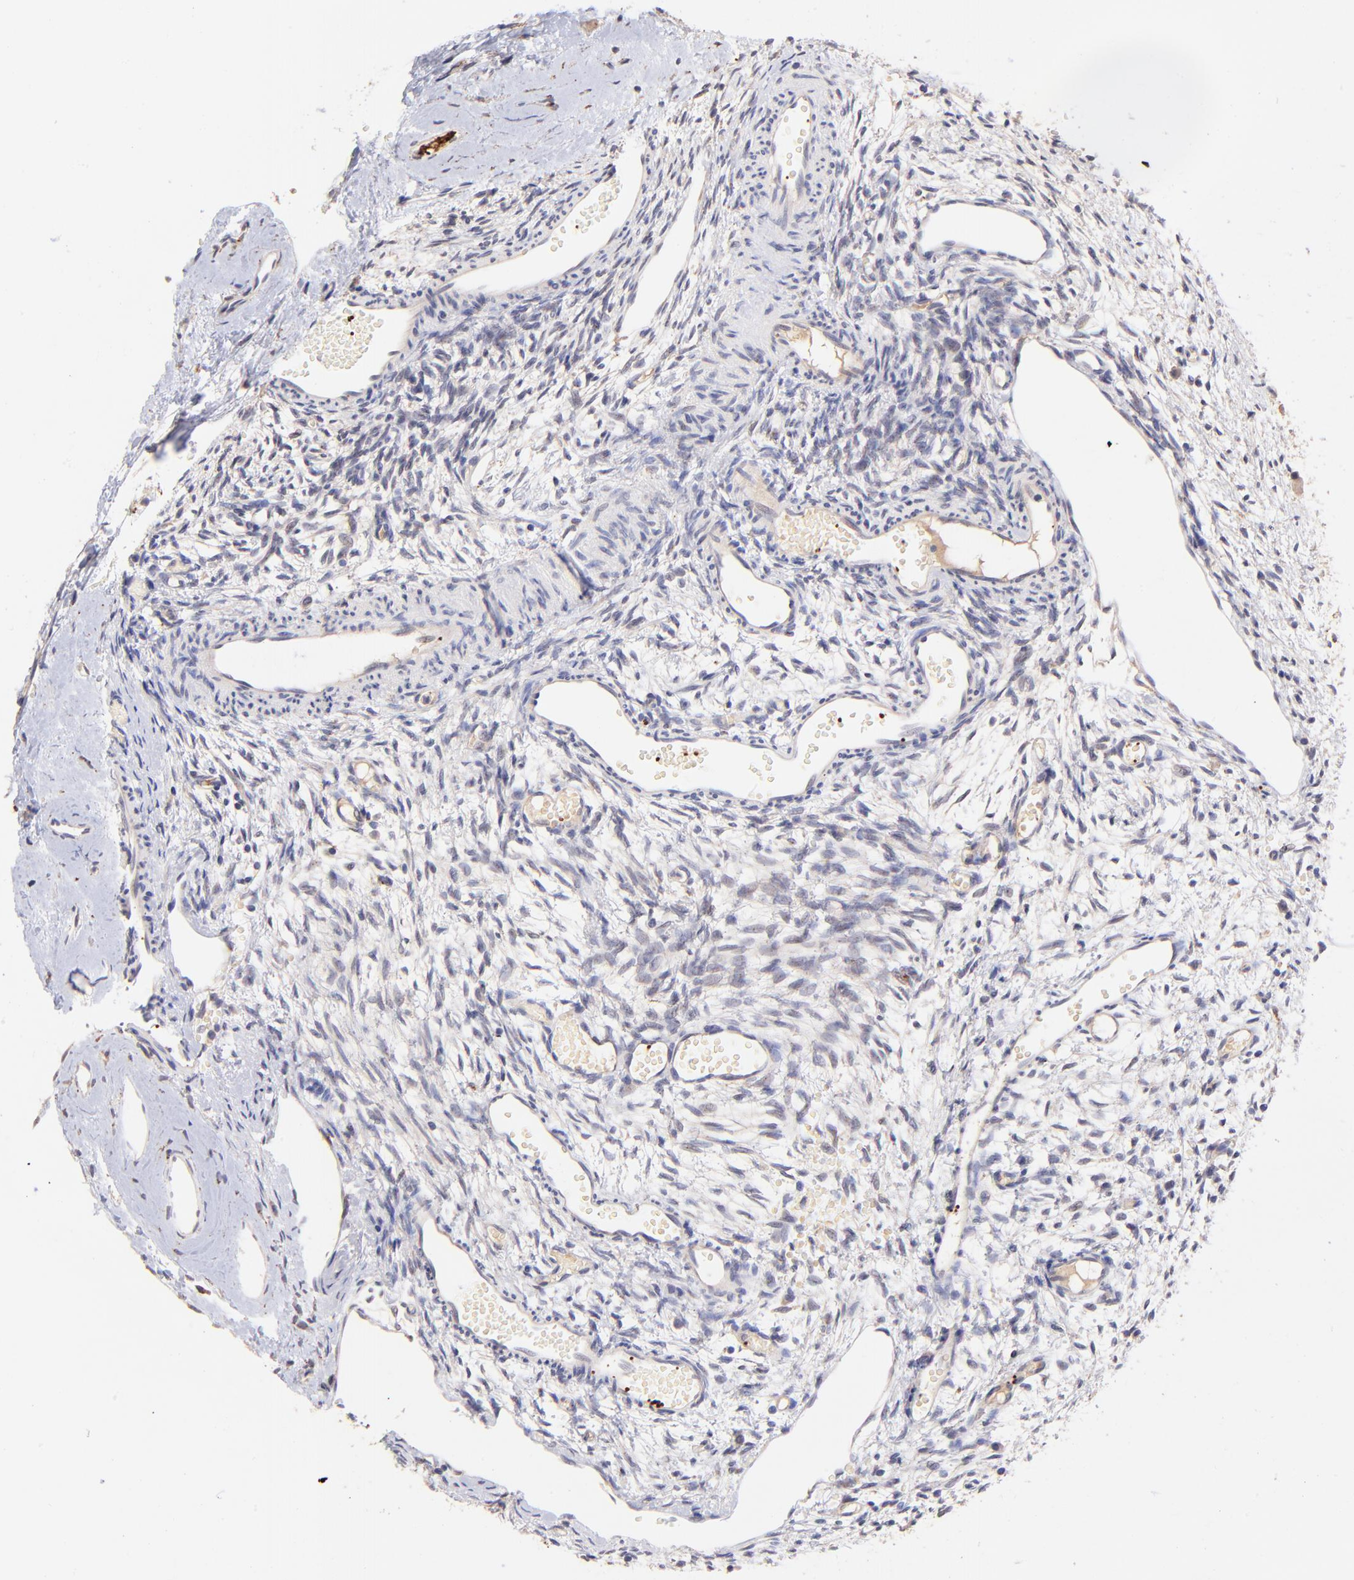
{"staining": {"intensity": "negative", "quantity": "none", "location": "none"}, "tissue": "ovary", "cell_type": "Follicle cells", "image_type": "normal", "snomed": [{"axis": "morphology", "description": "Normal tissue, NOS"}, {"axis": "topography", "description": "Ovary"}], "caption": "Immunohistochemistry histopathology image of unremarkable ovary: human ovary stained with DAB (3,3'-diaminobenzidine) exhibits no significant protein positivity in follicle cells.", "gene": "SPARC", "patient": {"sex": "female", "age": 35}}